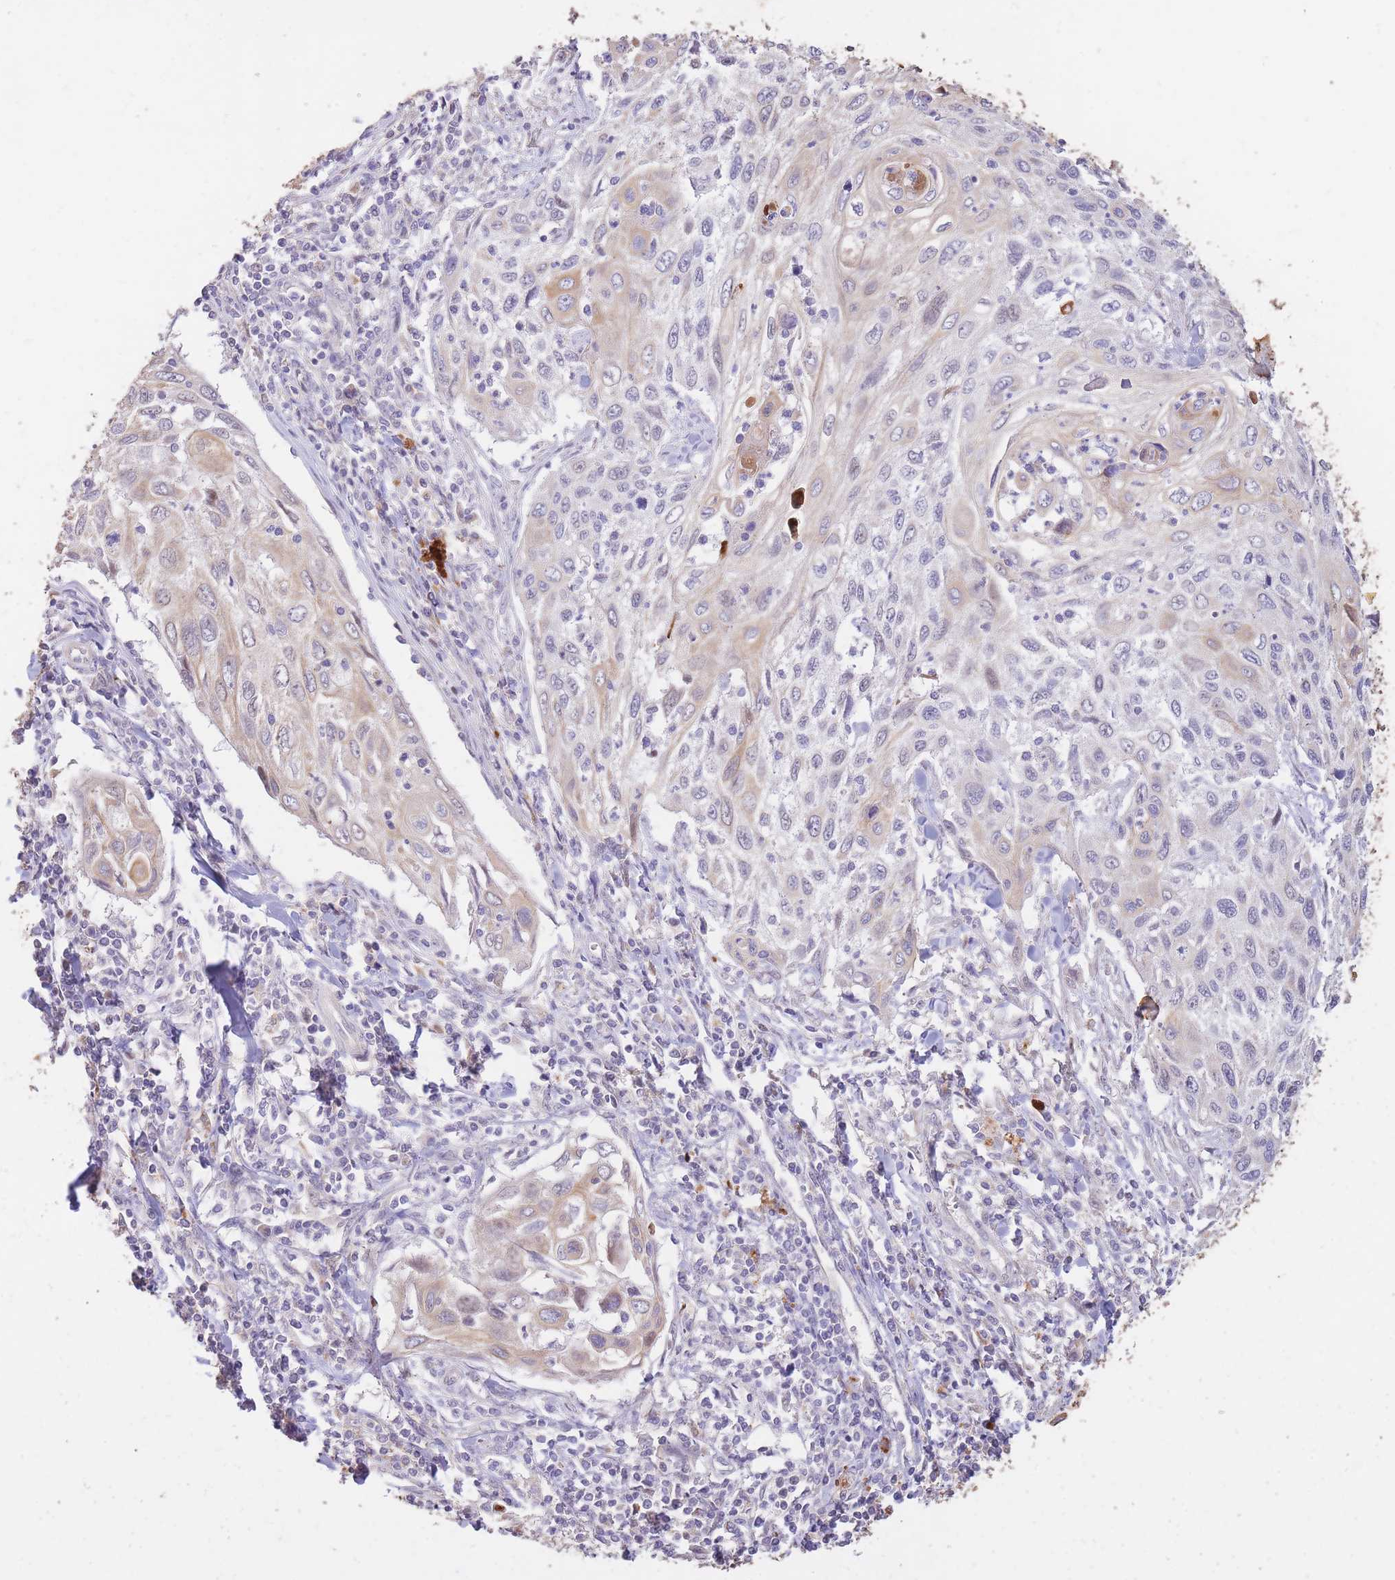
{"staining": {"intensity": "moderate", "quantity": "25%-75%", "location": "cytoplasmic/membranous"}, "tissue": "cervical cancer", "cell_type": "Tumor cells", "image_type": "cancer", "snomed": [{"axis": "morphology", "description": "Squamous cell carcinoma, NOS"}, {"axis": "topography", "description": "Cervix"}], "caption": "Tumor cells exhibit medium levels of moderate cytoplasmic/membranous staining in about 25%-75% of cells in human squamous cell carcinoma (cervical).", "gene": "RGS14", "patient": {"sex": "female", "age": 70}}